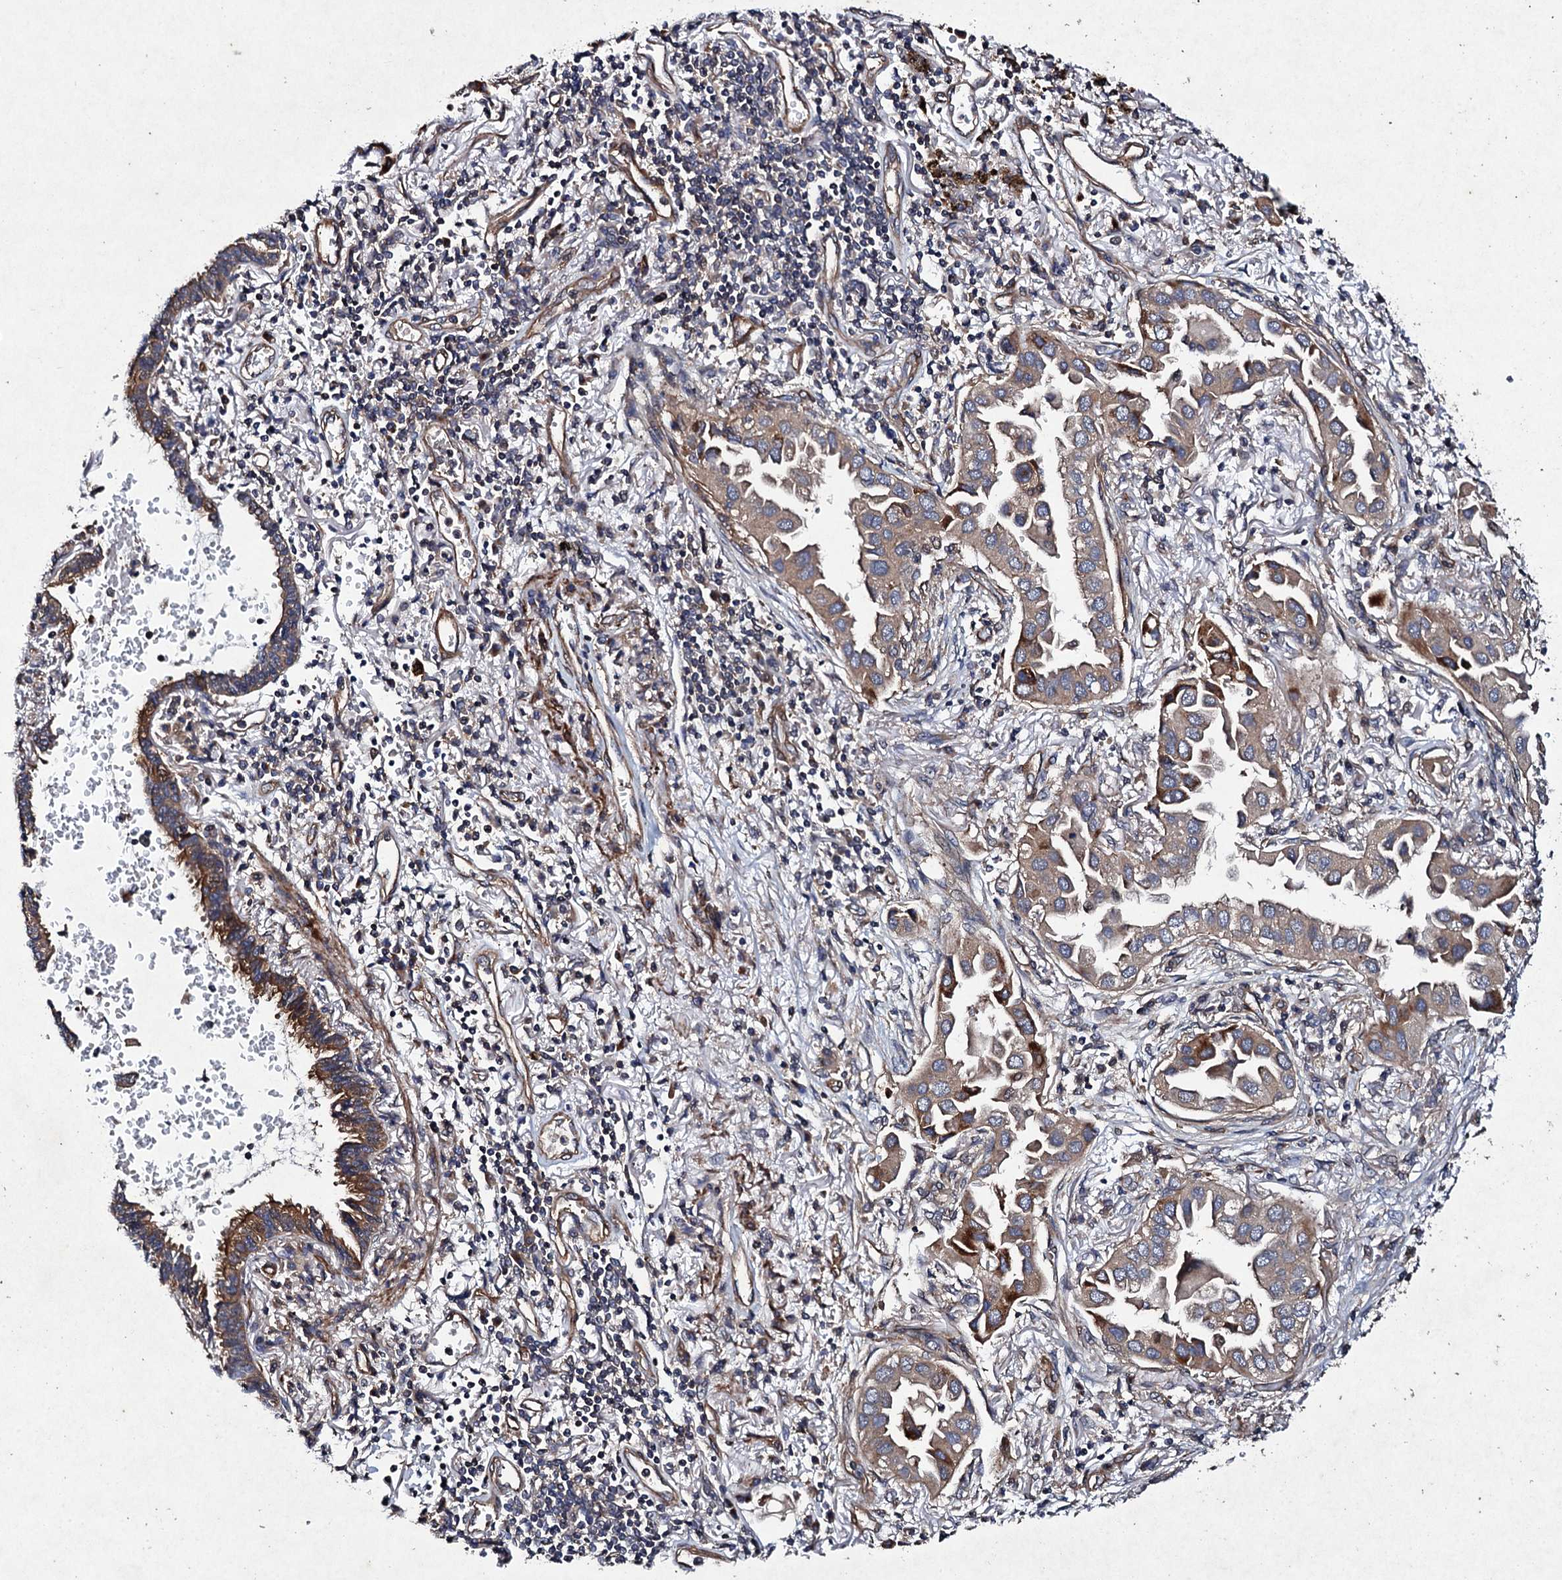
{"staining": {"intensity": "moderate", "quantity": "25%-75%", "location": "cytoplasmic/membranous"}, "tissue": "lung cancer", "cell_type": "Tumor cells", "image_type": "cancer", "snomed": [{"axis": "morphology", "description": "Adenocarcinoma, NOS"}, {"axis": "topography", "description": "Lung"}], "caption": "This is a histology image of IHC staining of lung cancer, which shows moderate expression in the cytoplasmic/membranous of tumor cells.", "gene": "MOCOS", "patient": {"sex": "female", "age": 76}}